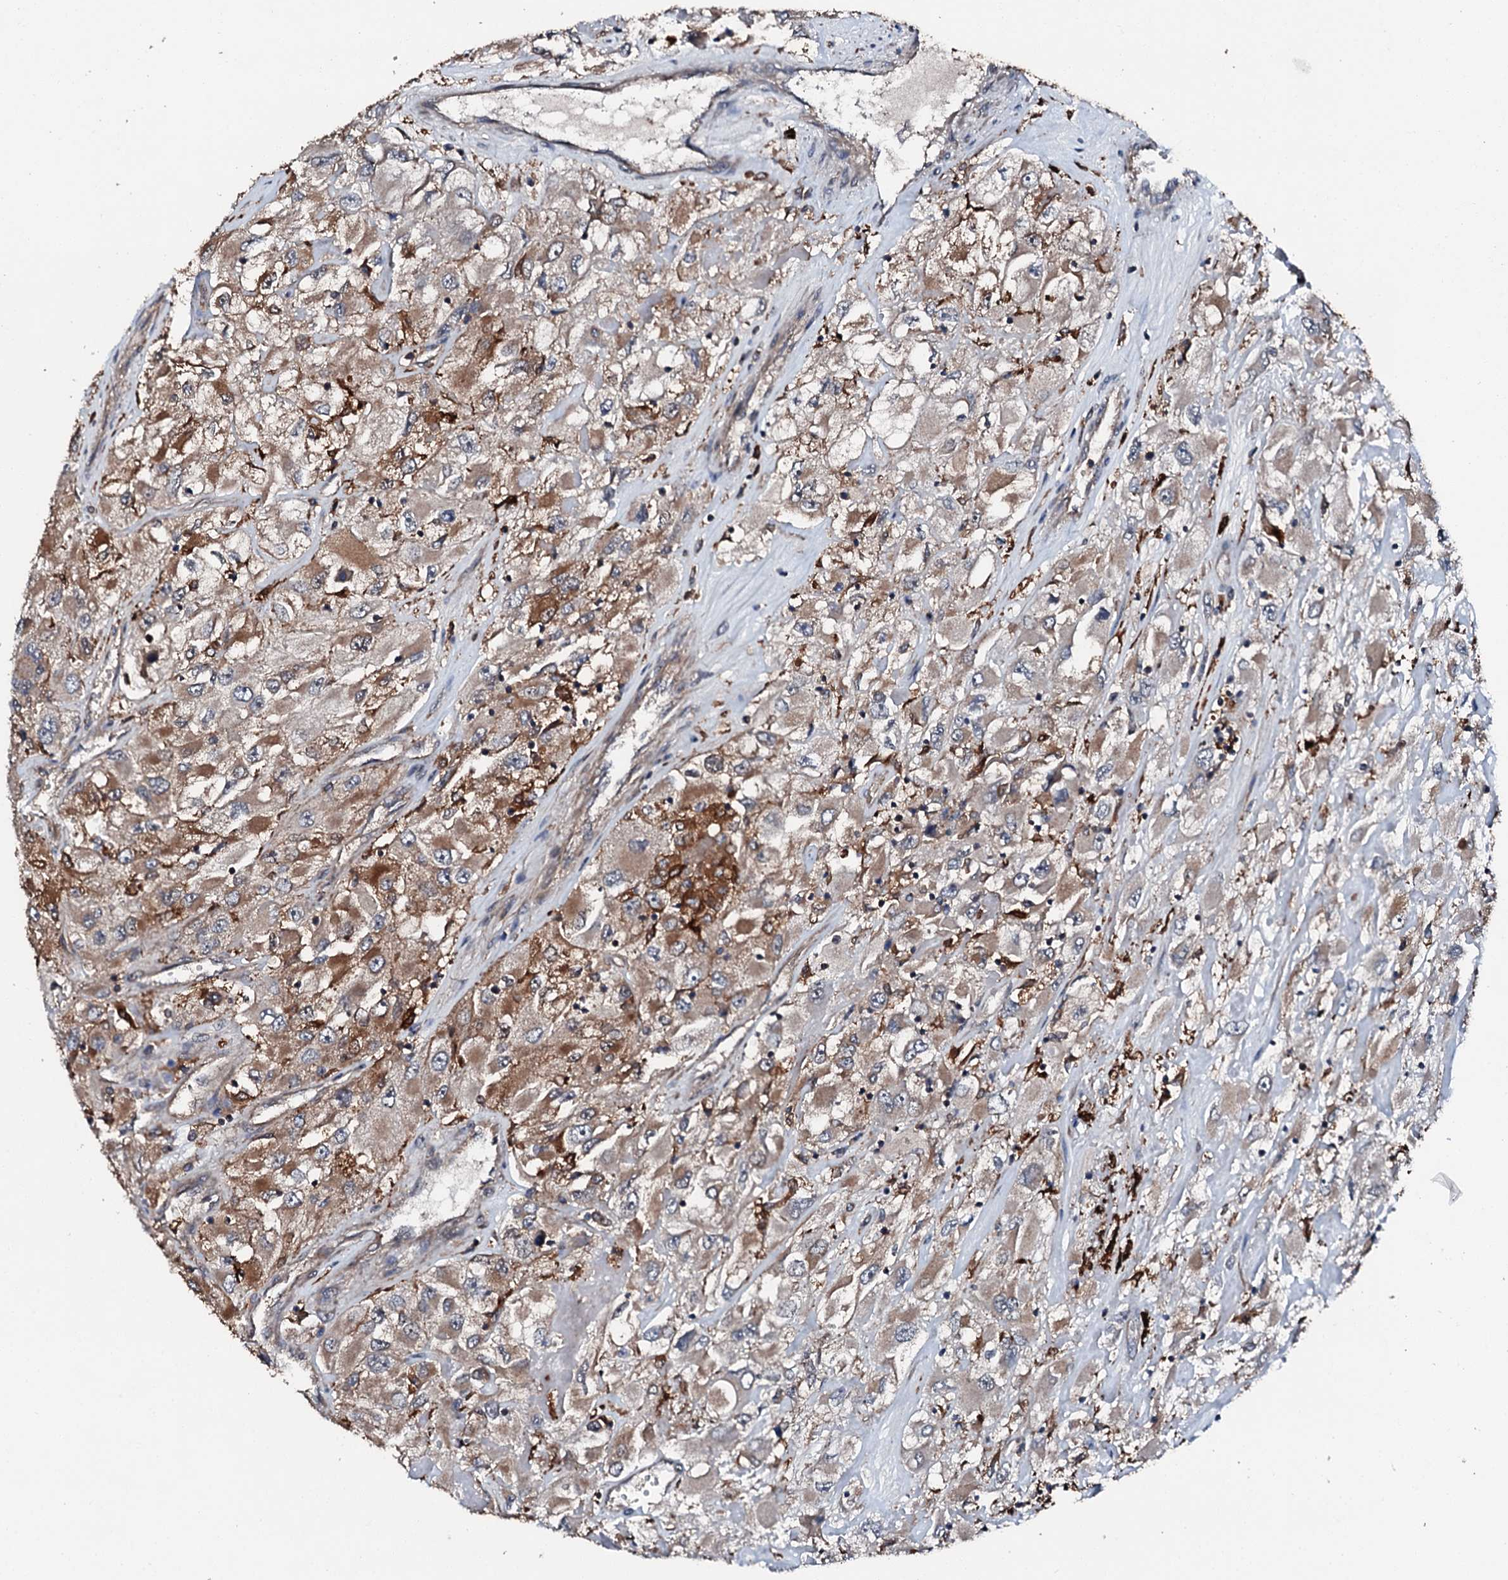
{"staining": {"intensity": "moderate", "quantity": "25%-75%", "location": "cytoplasmic/membranous"}, "tissue": "renal cancer", "cell_type": "Tumor cells", "image_type": "cancer", "snomed": [{"axis": "morphology", "description": "Adenocarcinoma, NOS"}, {"axis": "topography", "description": "Kidney"}], "caption": "DAB (3,3'-diaminobenzidine) immunohistochemical staining of human adenocarcinoma (renal) reveals moderate cytoplasmic/membranous protein staining in approximately 25%-75% of tumor cells. (Stains: DAB in brown, nuclei in blue, Microscopy: brightfield microscopy at high magnification).", "gene": "FGD4", "patient": {"sex": "female", "age": 52}}